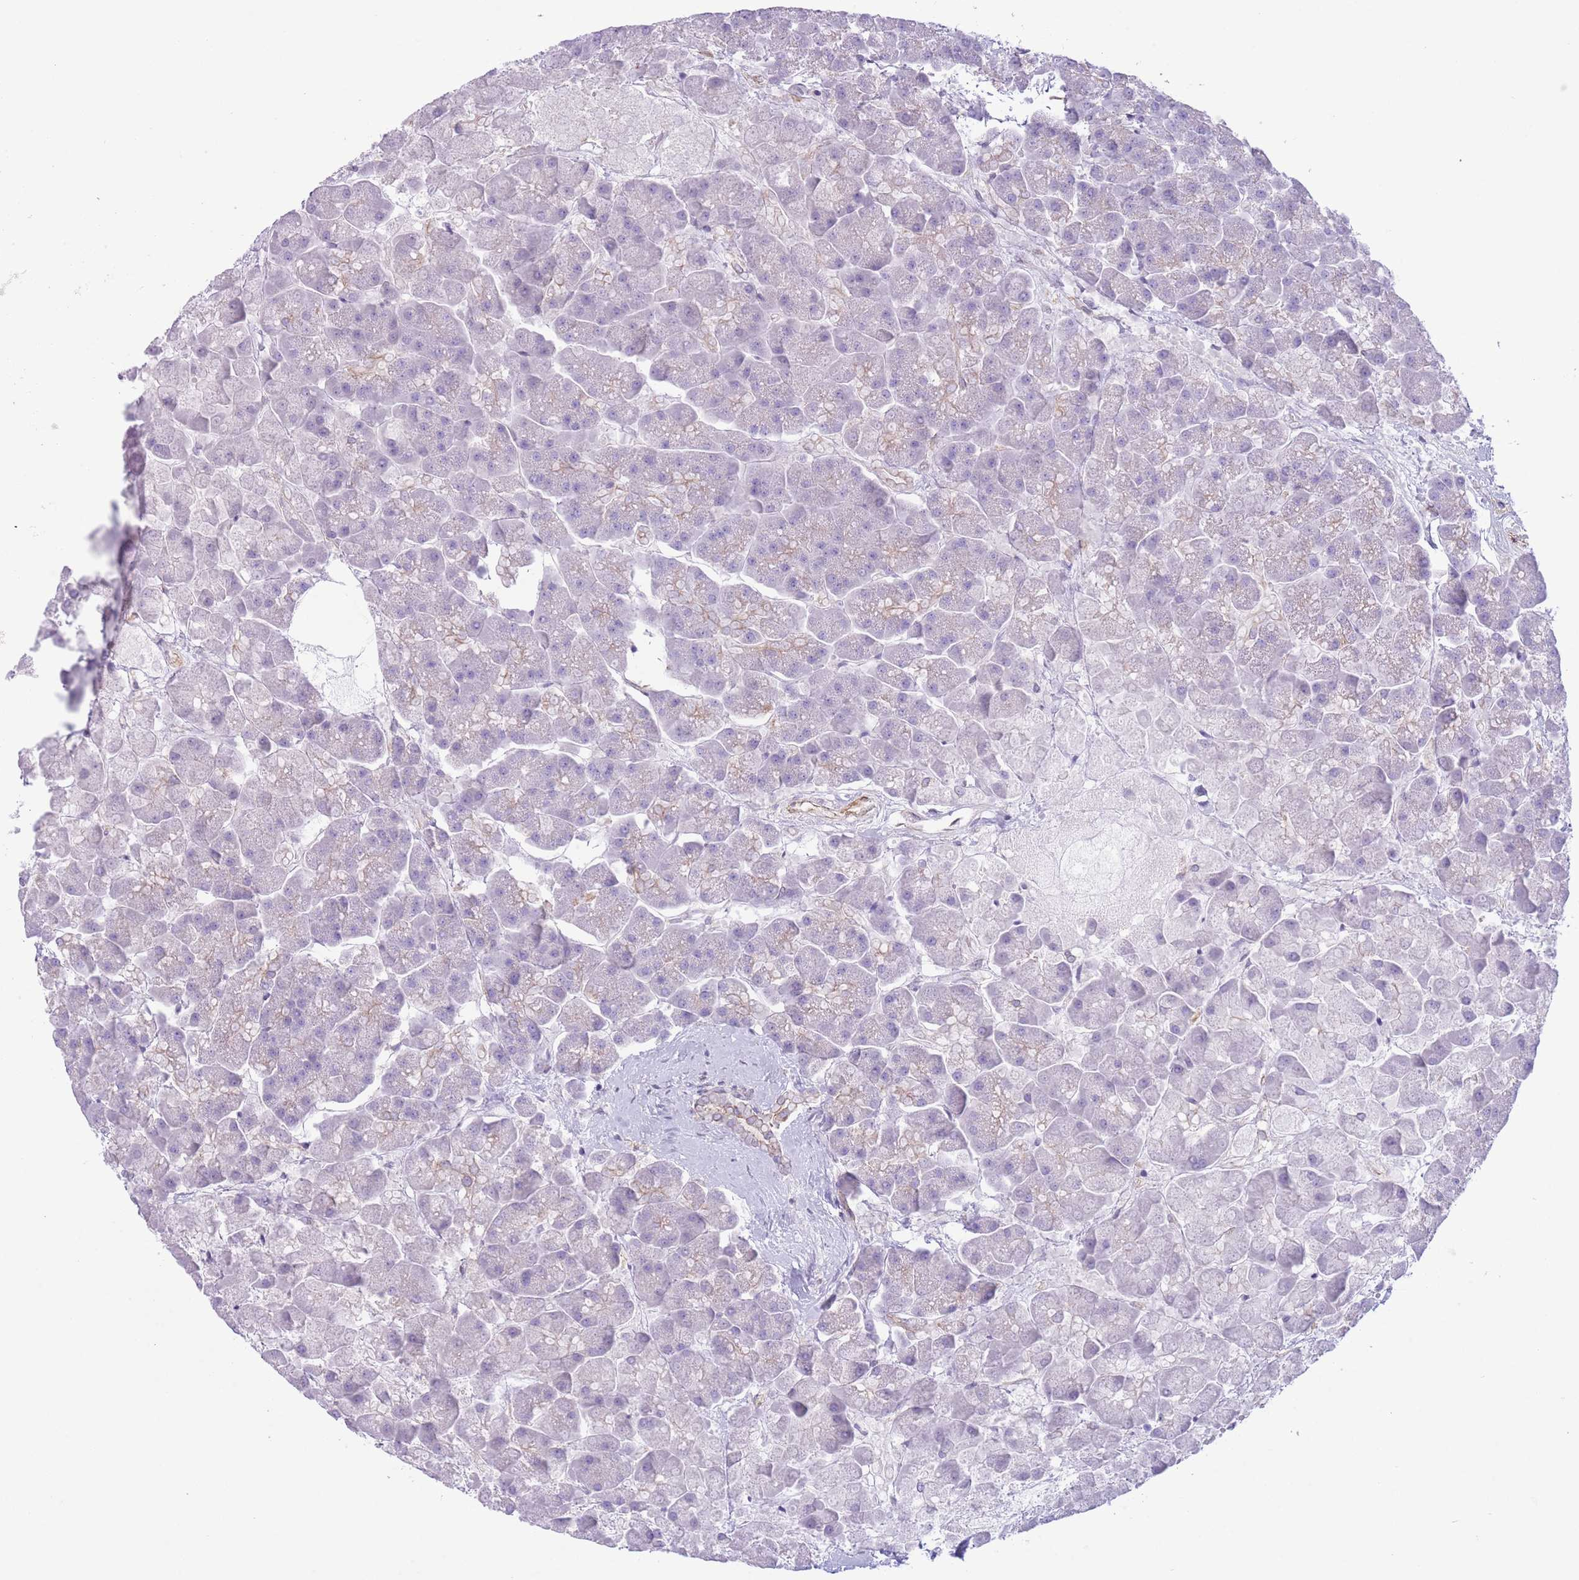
{"staining": {"intensity": "weak", "quantity": "<25%", "location": "cytoplasmic/membranous"}, "tissue": "pancreas", "cell_type": "Exocrine glandular cells", "image_type": "normal", "snomed": [{"axis": "morphology", "description": "Normal tissue, NOS"}, {"axis": "topography", "description": "Pancreas"}, {"axis": "topography", "description": "Peripheral nerve tissue"}], "caption": "Immunohistochemical staining of benign human pancreas demonstrates no significant staining in exocrine glandular cells.", "gene": "RBP3", "patient": {"sex": "male", "age": 54}}